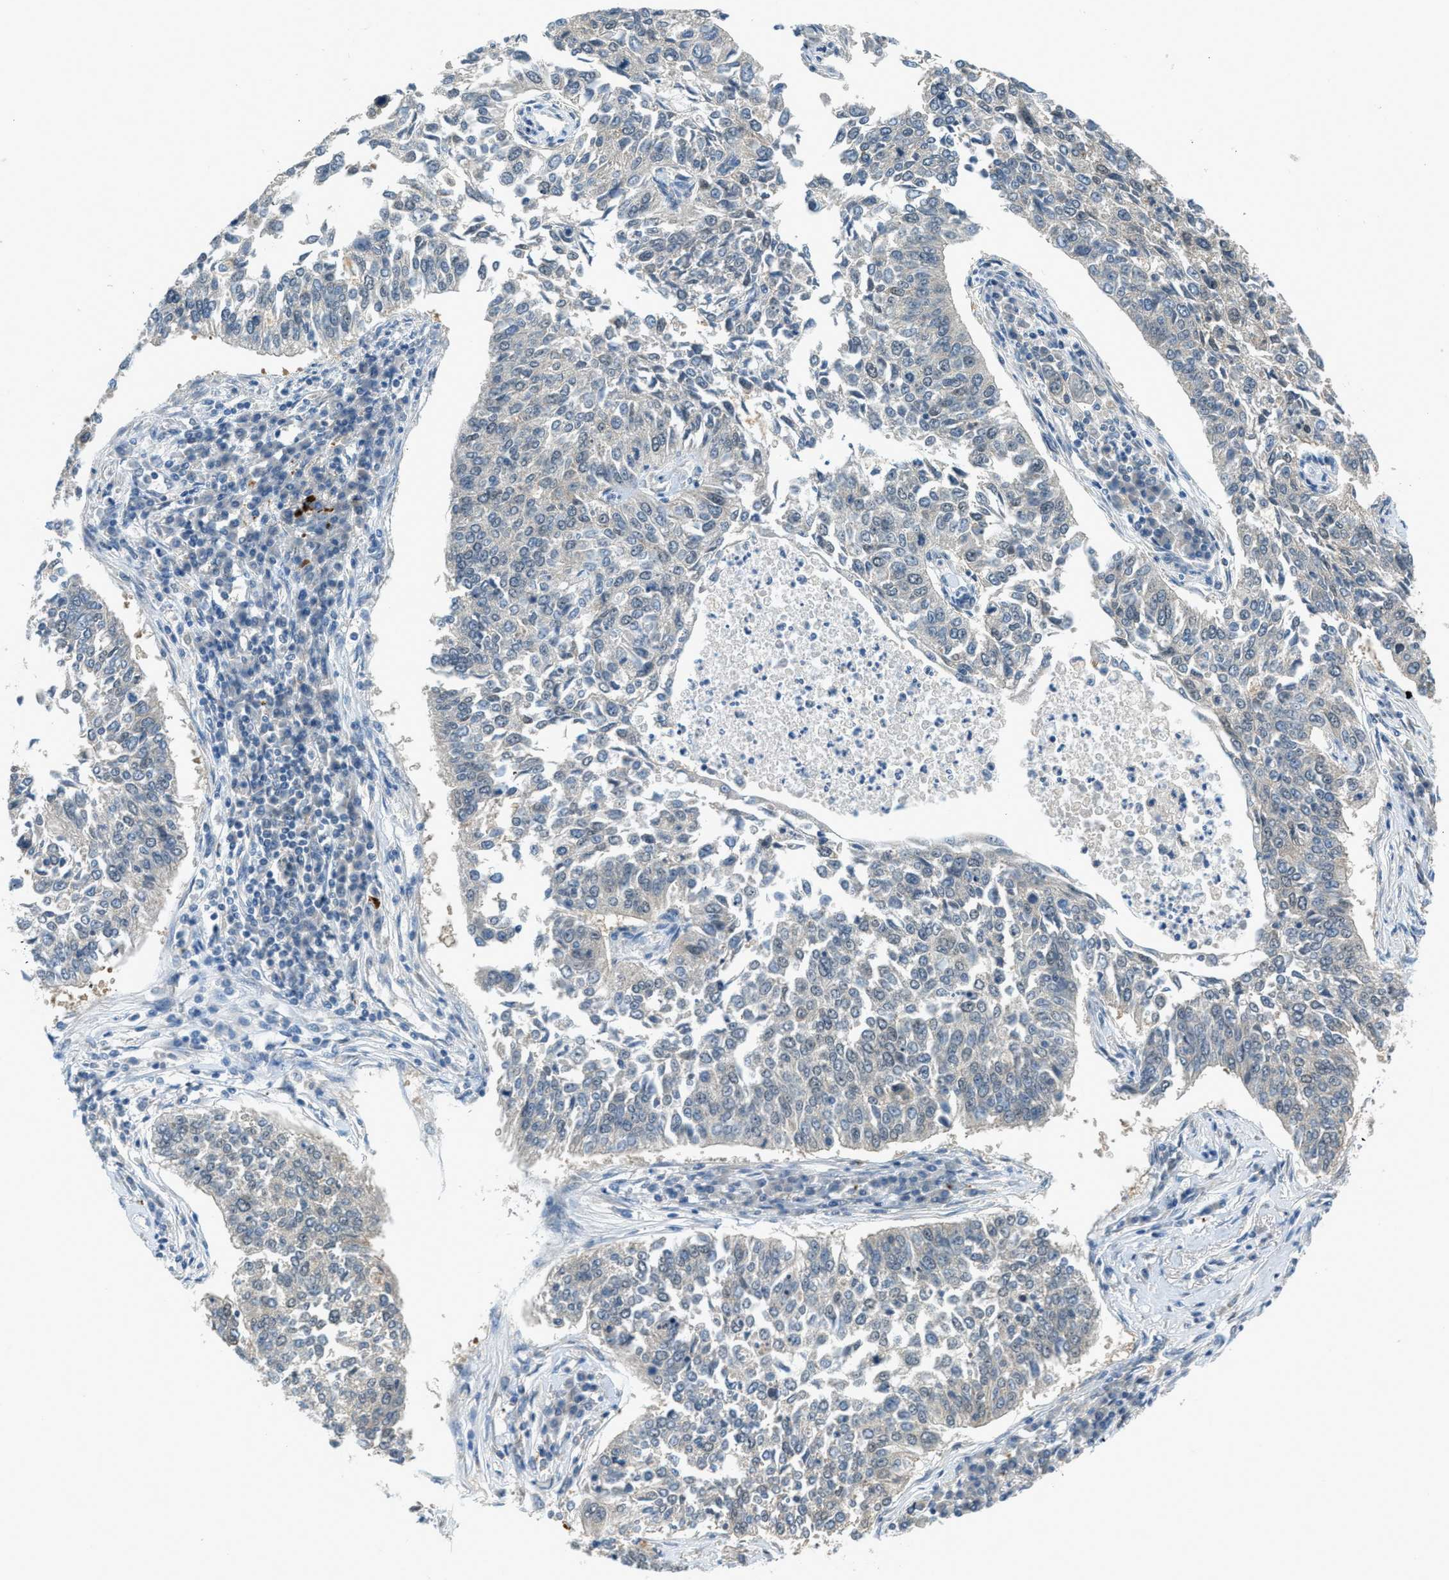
{"staining": {"intensity": "negative", "quantity": "none", "location": "none"}, "tissue": "lung cancer", "cell_type": "Tumor cells", "image_type": "cancer", "snomed": [{"axis": "morphology", "description": "Normal tissue, NOS"}, {"axis": "morphology", "description": "Squamous cell carcinoma, NOS"}, {"axis": "topography", "description": "Cartilage tissue"}, {"axis": "topography", "description": "Bronchus"}, {"axis": "topography", "description": "Lung"}], "caption": "This is an immunohistochemistry (IHC) histopathology image of lung cancer. There is no positivity in tumor cells.", "gene": "NME8", "patient": {"sex": "female", "age": 49}}